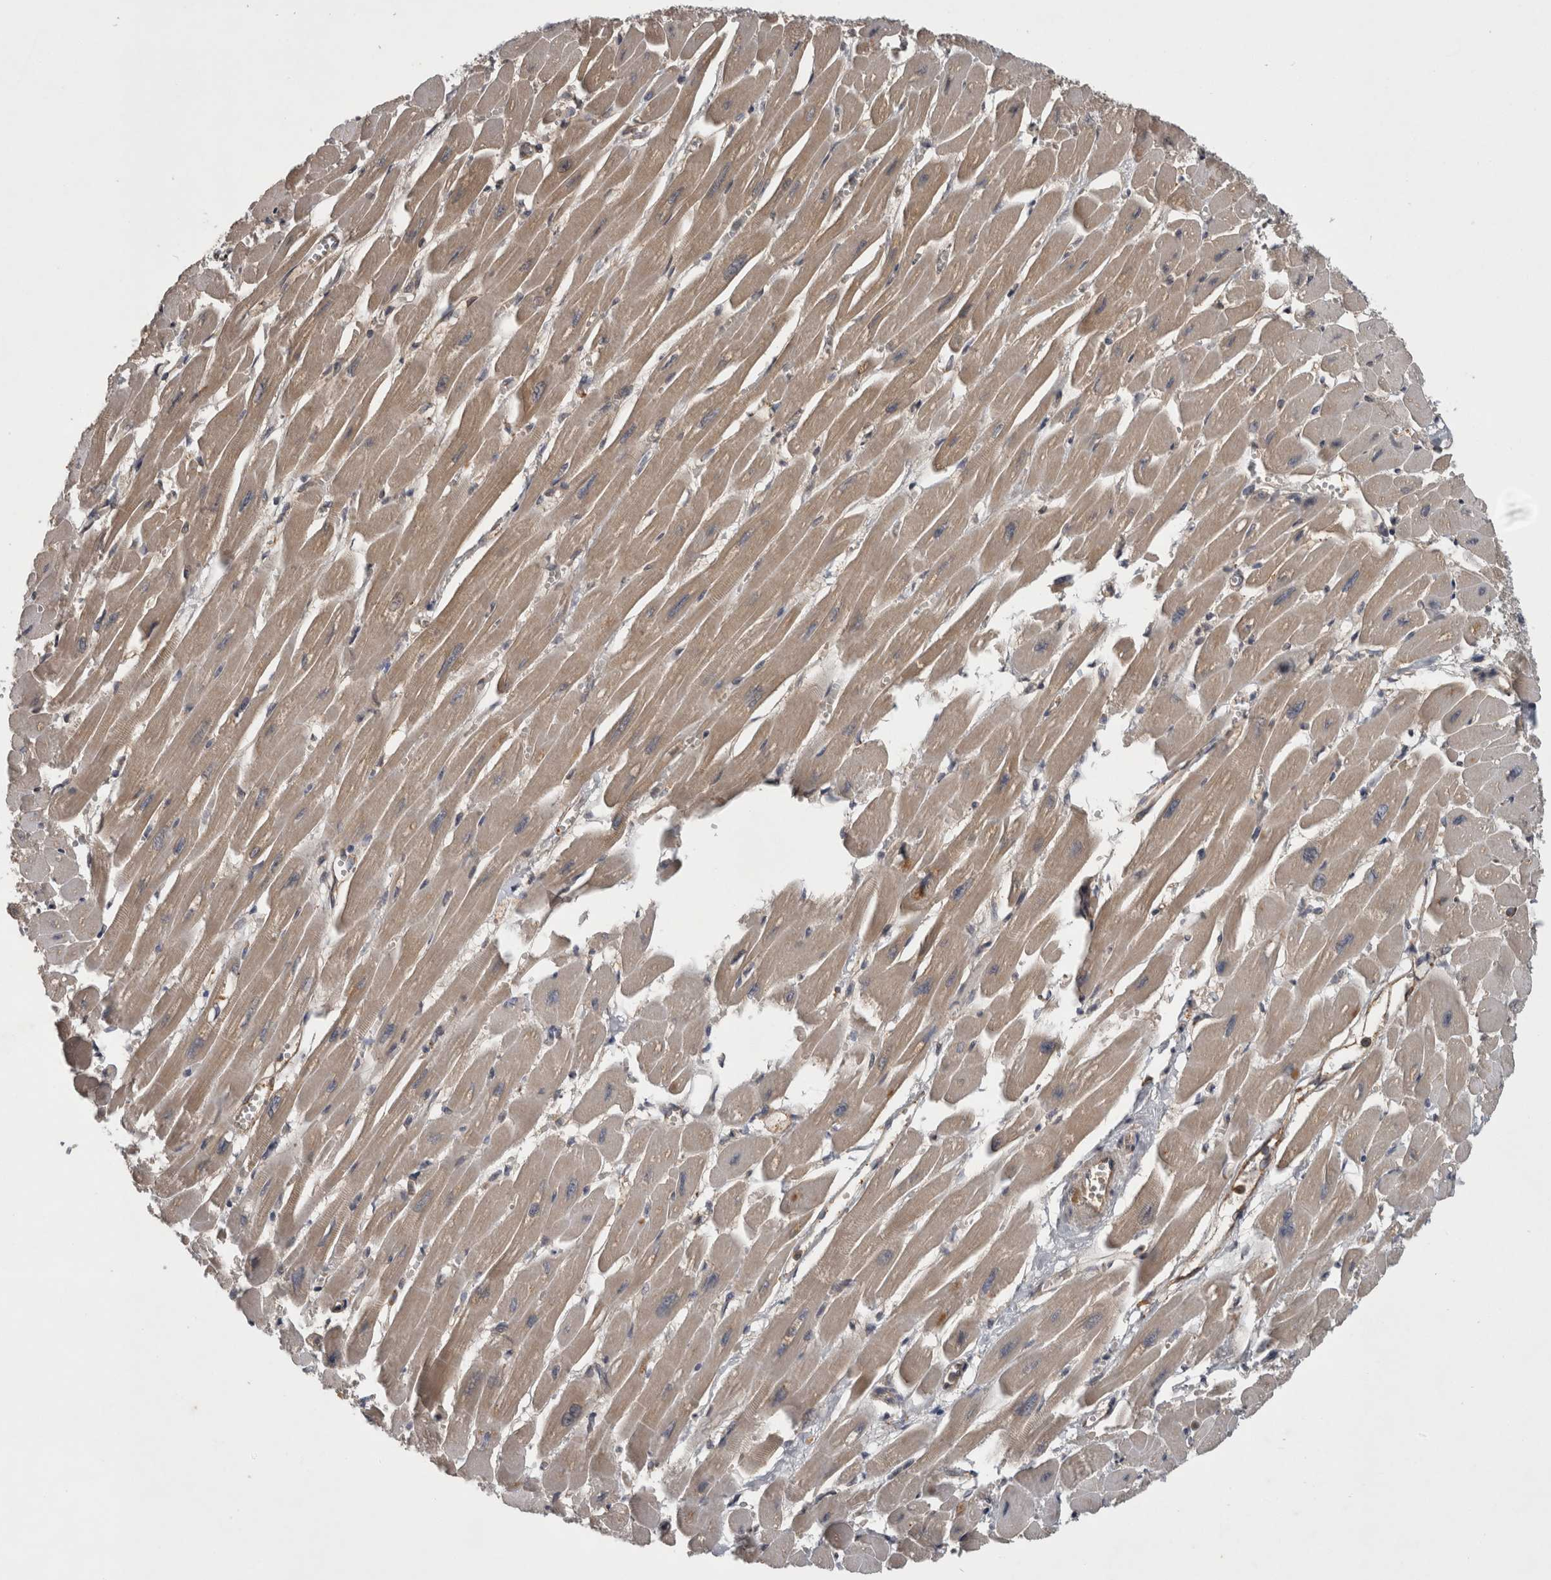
{"staining": {"intensity": "weak", "quantity": ">75%", "location": "cytoplasmic/membranous"}, "tissue": "heart muscle", "cell_type": "Cardiomyocytes", "image_type": "normal", "snomed": [{"axis": "morphology", "description": "Normal tissue, NOS"}, {"axis": "topography", "description": "Heart"}], "caption": "The micrograph exhibits a brown stain indicating the presence of a protein in the cytoplasmic/membranous of cardiomyocytes in heart muscle. (brown staining indicates protein expression, while blue staining denotes nuclei).", "gene": "TRMT61B", "patient": {"sex": "female", "age": 54}}